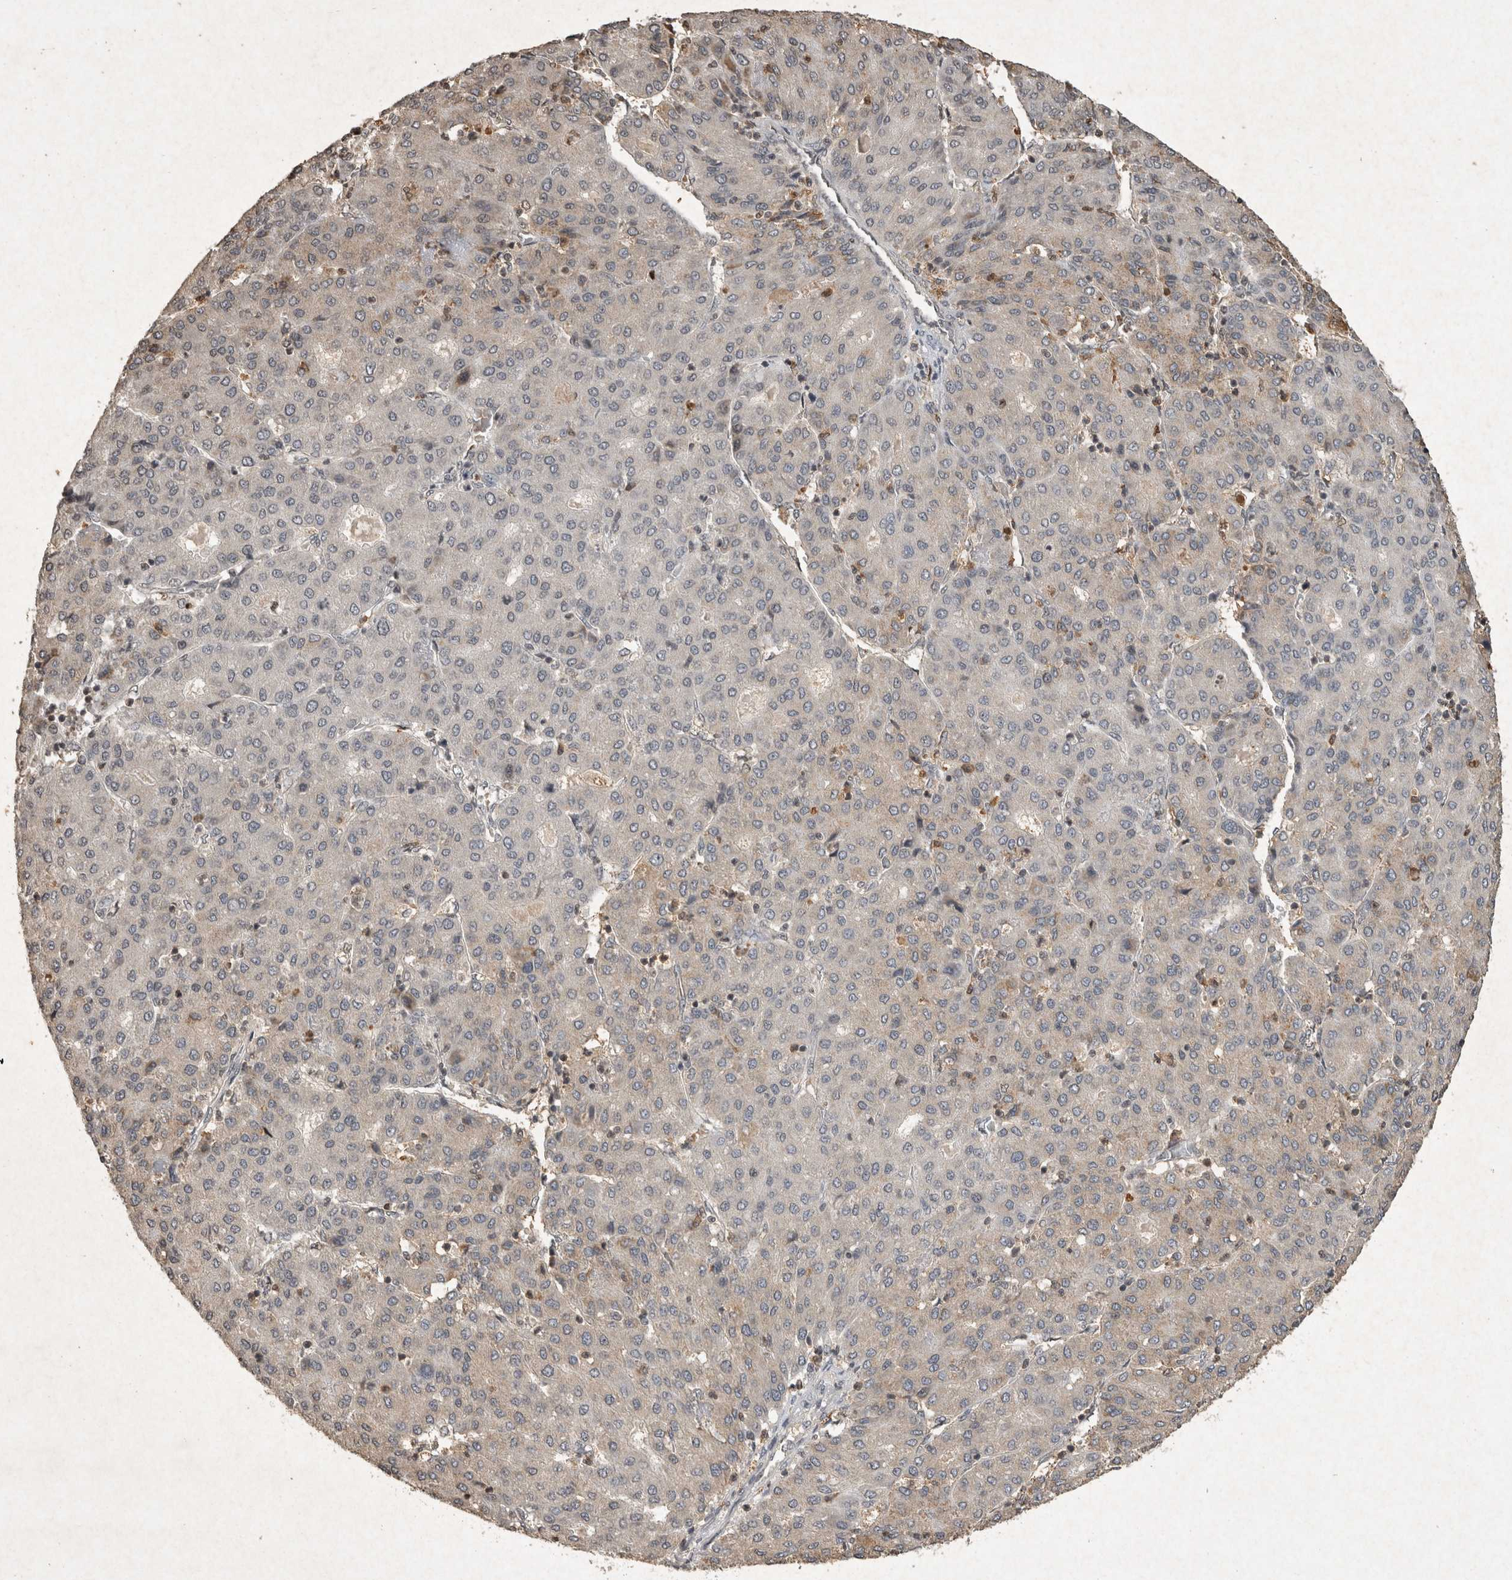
{"staining": {"intensity": "weak", "quantity": "<25%", "location": "cytoplasmic/membranous"}, "tissue": "liver cancer", "cell_type": "Tumor cells", "image_type": "cancer", "snomed": [{"axis": "morphology", "description": "Carcinoma, Hepatocellular, NOS"}, {"axis": "topography", "description": "Liver"}], "caption": "Tumor cells are negative for protein expression in human liver cancer.", "gene": "HRK", "patient": {"sex": "male", "age": 65}}